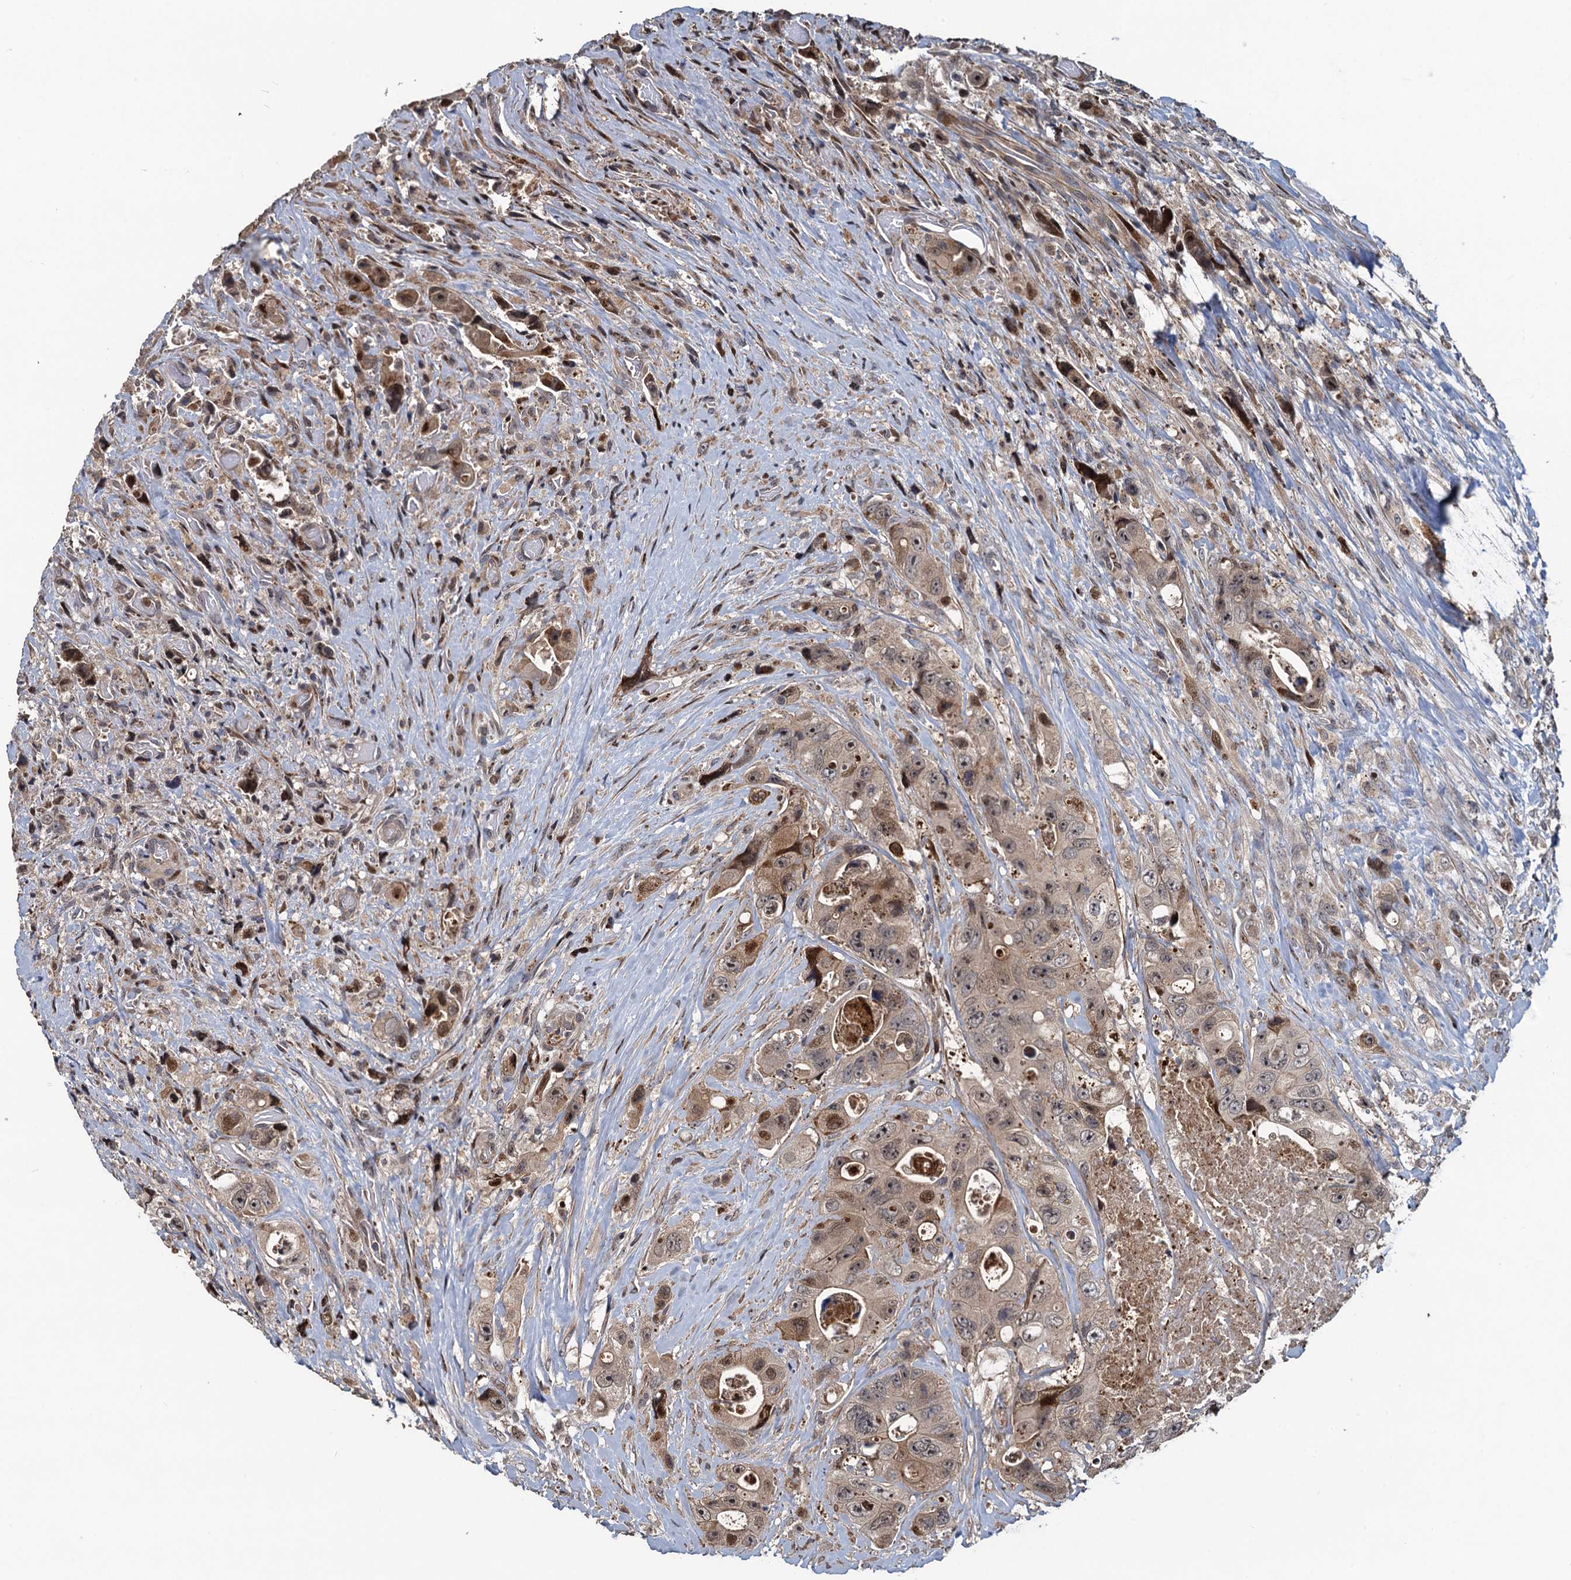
{"staining": {"intensity": "moderate", "quantity": "25%-75%", "location": "cytoplasmic/membranous,nuclear"}, "tissue": "colorectal cancer", "cell_type": "Tumor cells", "image_type": "cancer", "snomed": [{"axis": "morphology", "description": "Adenocarcinoma, NOS"}, {"axis": "topography", "description": "Colon"}], "caption": "A micrograph of adenocarcinoma (colorectal) stained for a protein exhibits moderate cytoplasmic/membranous and nuclear brown staining in tumor cells. The protein of interest is stained brown, and the nuclei are stained in blue (DAB (3,3'-diaminobenzidine) IHC with brightfield microscopy, high magnification).", "gene": "ATOSA", "patient": {"sex": "female", "age": 46}}